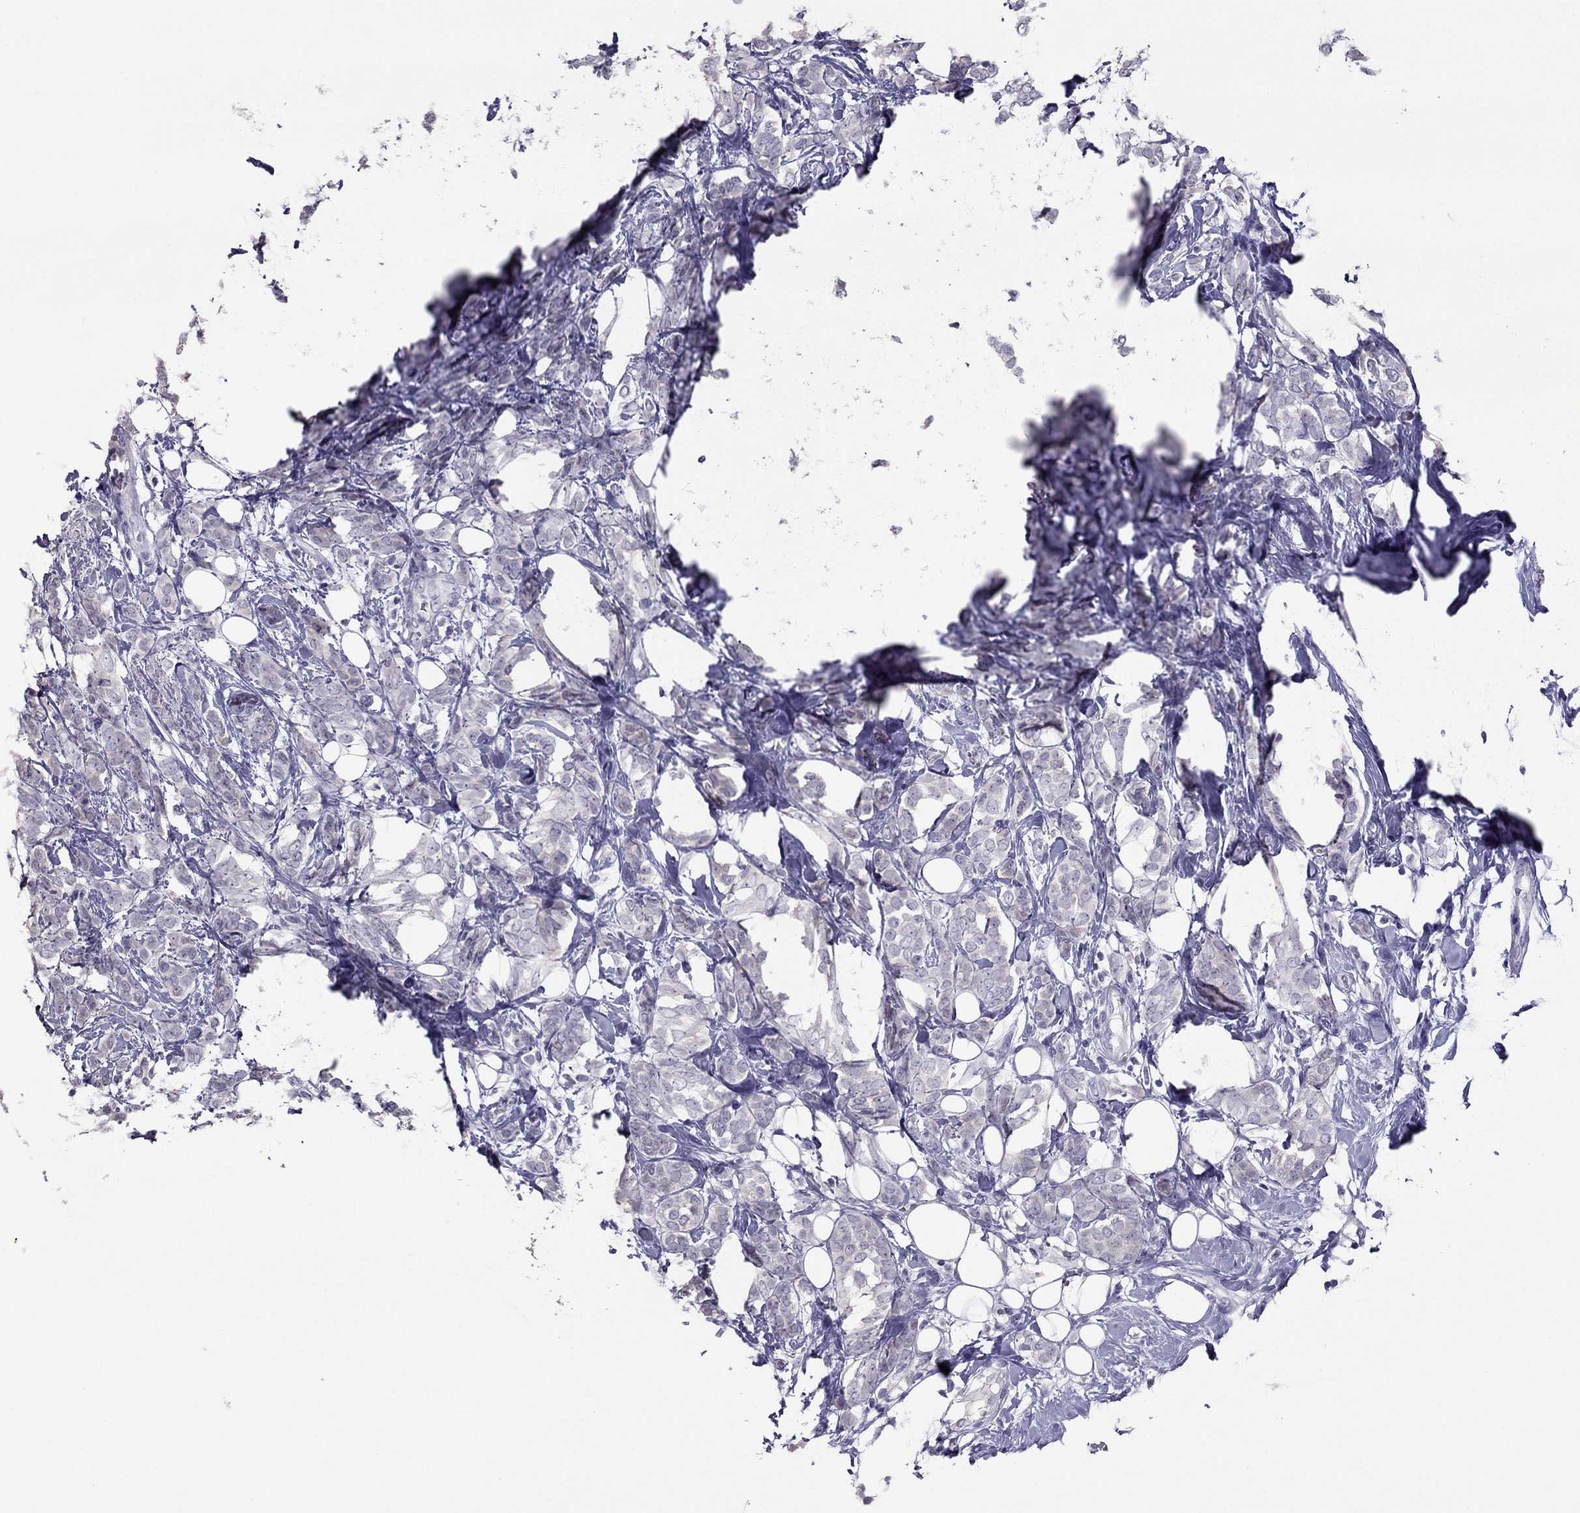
{"staining": {"intensity": "negative", "quantity": "none", "location": "none"}, "tissue": "breast cancer", "cell_type": "Tumor cells", "image_type": "cancer", "snomed": [{"axis": "morphology", "description": "Lobular carcinoma"}, {"axis": "topography", "description": "Breast"}], "caption": "A high-resolution image shows immunohistochemistry staining of lobular carcinoma (breast), which demonstrates no significant positivity in tumor cells.", "gene": "RGS8", "patient": {"sex": "female", "age": 49}}